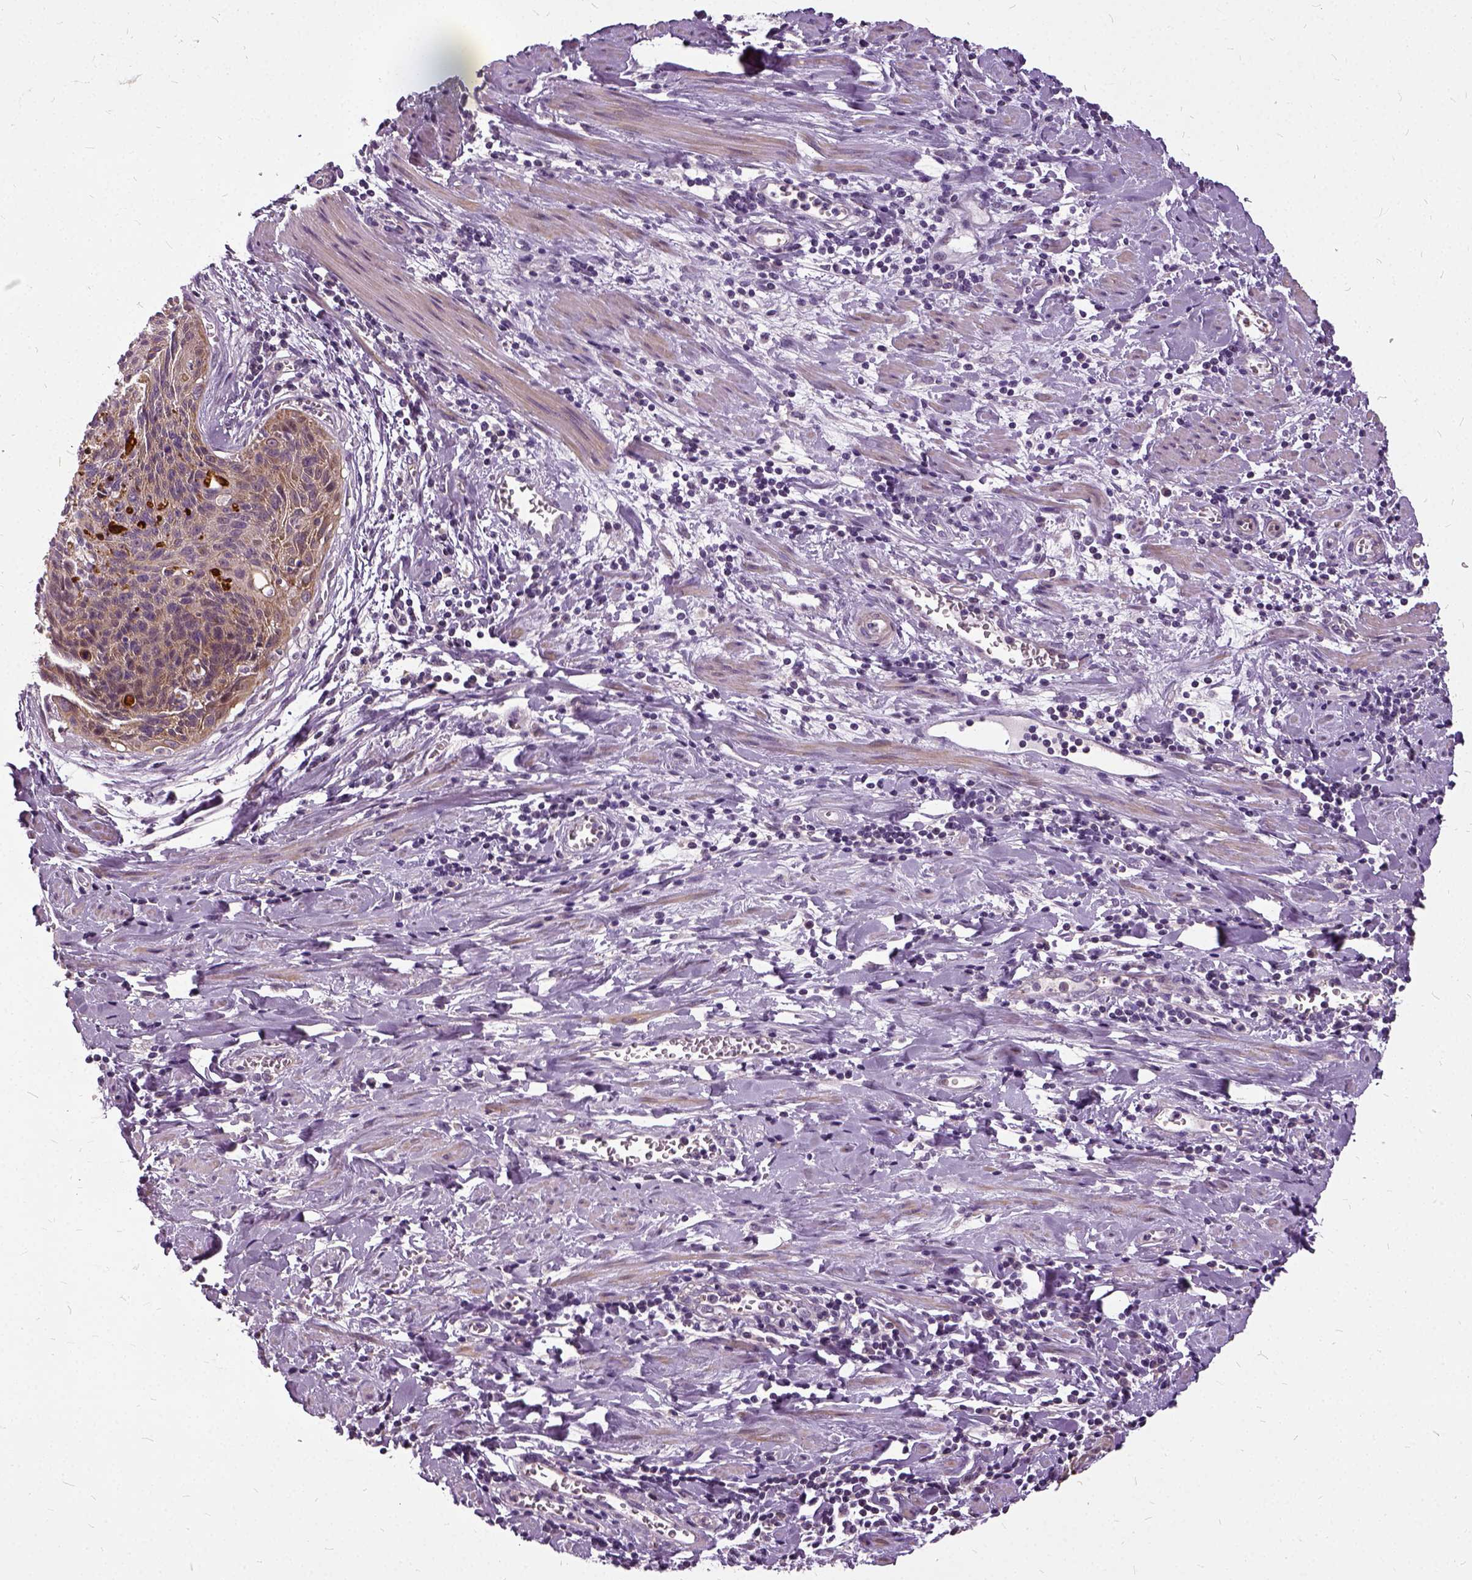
{"staining": {"intensity": "moderate", "quantity": ">75%", "location": "cytoplasmic/membranous"}, "tissue": "cervical cancer", "cell_type": "Tumor cells", "image_type": "cancer", "snomed": [{"axis": "morphology", "description": "Squamous cell carcinoma, NOS"}, {"axis": "topography", "description": "Cervix"}], "caption": "Protein analysis of cervical cancer tissue exhibits moderate cytoplasmic/membranous staining in about >75% of tumor cells.", "gene": "ILRUN", "patient": {"sex": "female", "age": 55}}